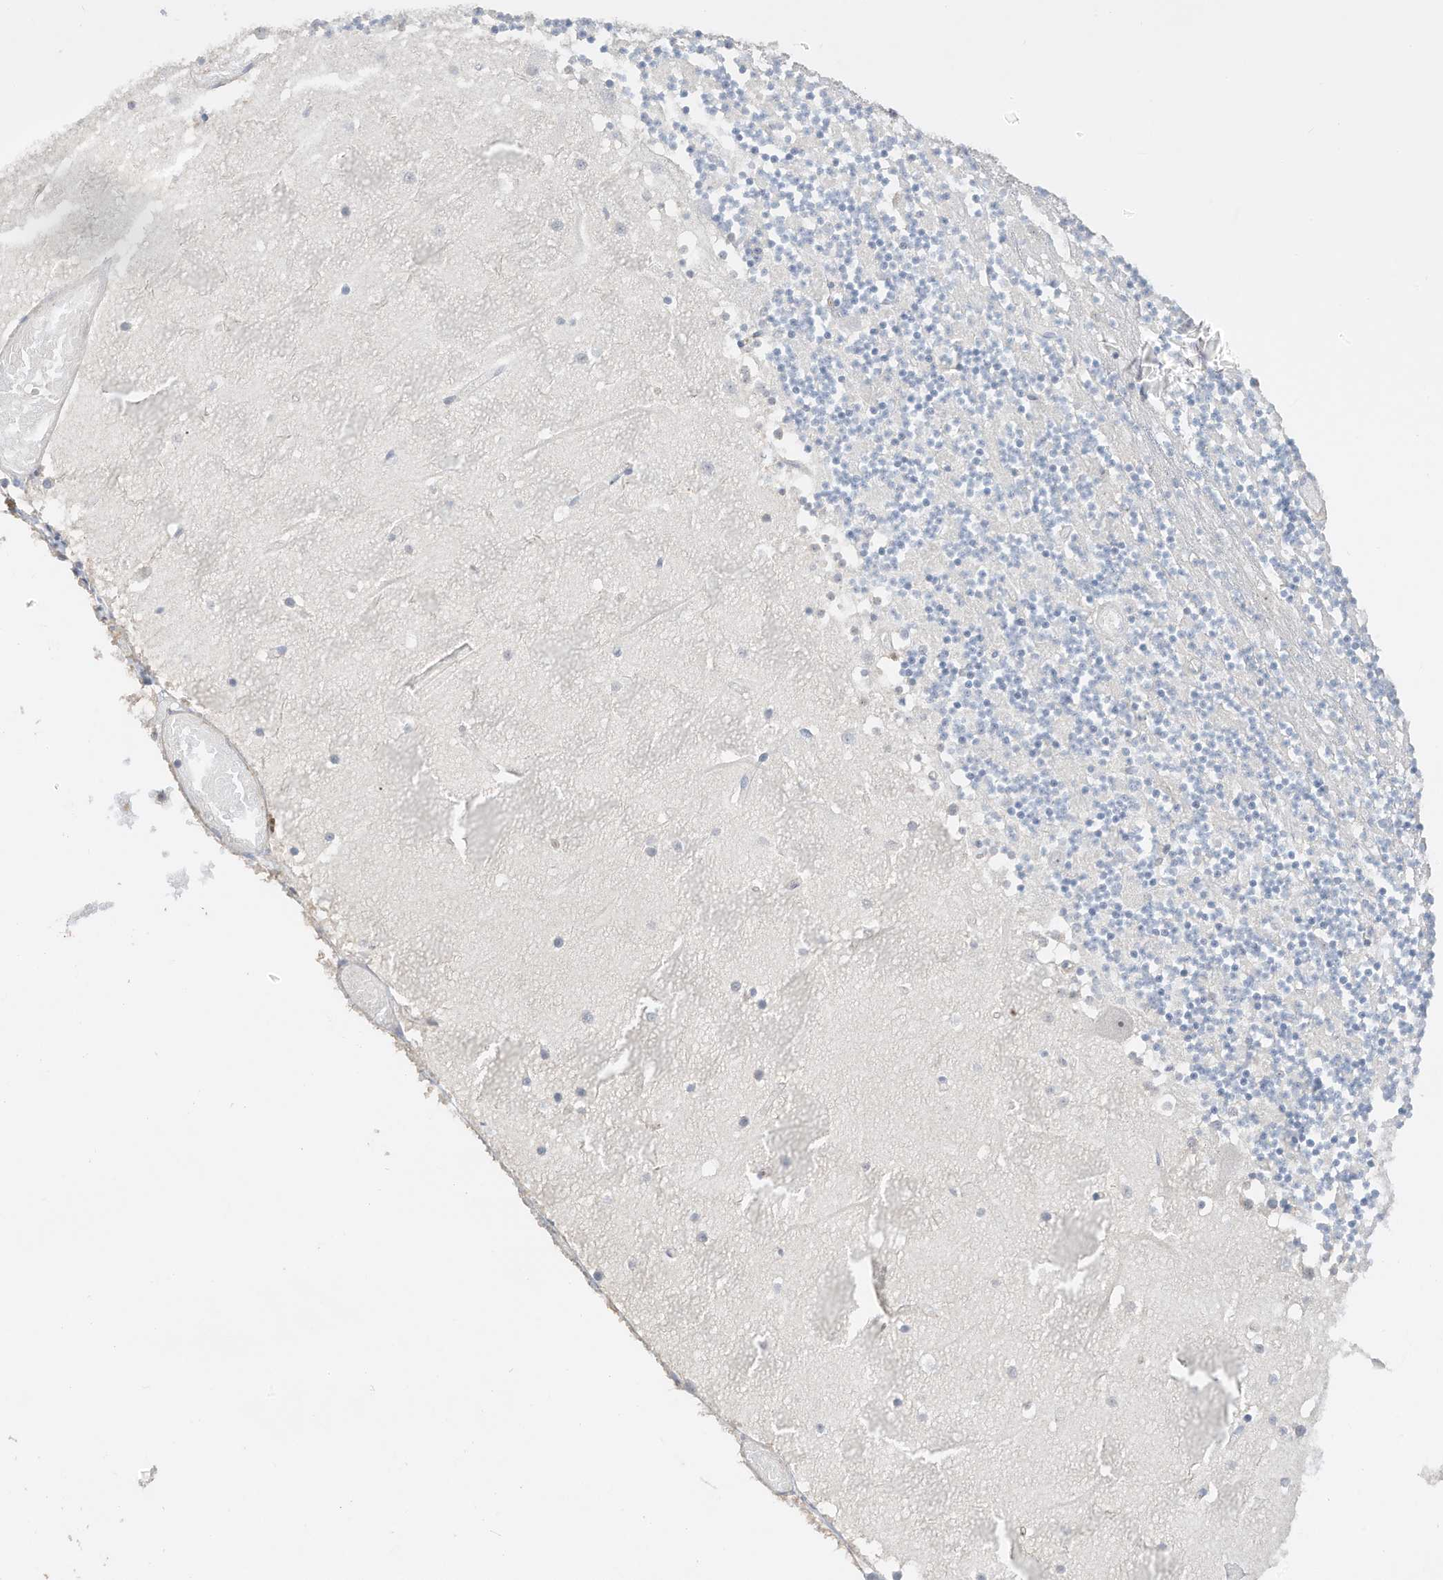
{"staining": {"intensity": "negative", "quantity": "none", "location": "none"}, "tissue": "cerebellum", "cell_type": "Cells in granular layer", "image_type": "normal", "snomed": [{"axis": "morphology", "description": "Normal tissue, NOS"}, {"axis": "topography", "description": "Cerebellum"}], "caption": "Micrograph shows no protein positivity in cells in granular layer of unremarkable cerebellum.", "gene": "ZBTB41", "patient": {"sex": "female", "age": 28}}